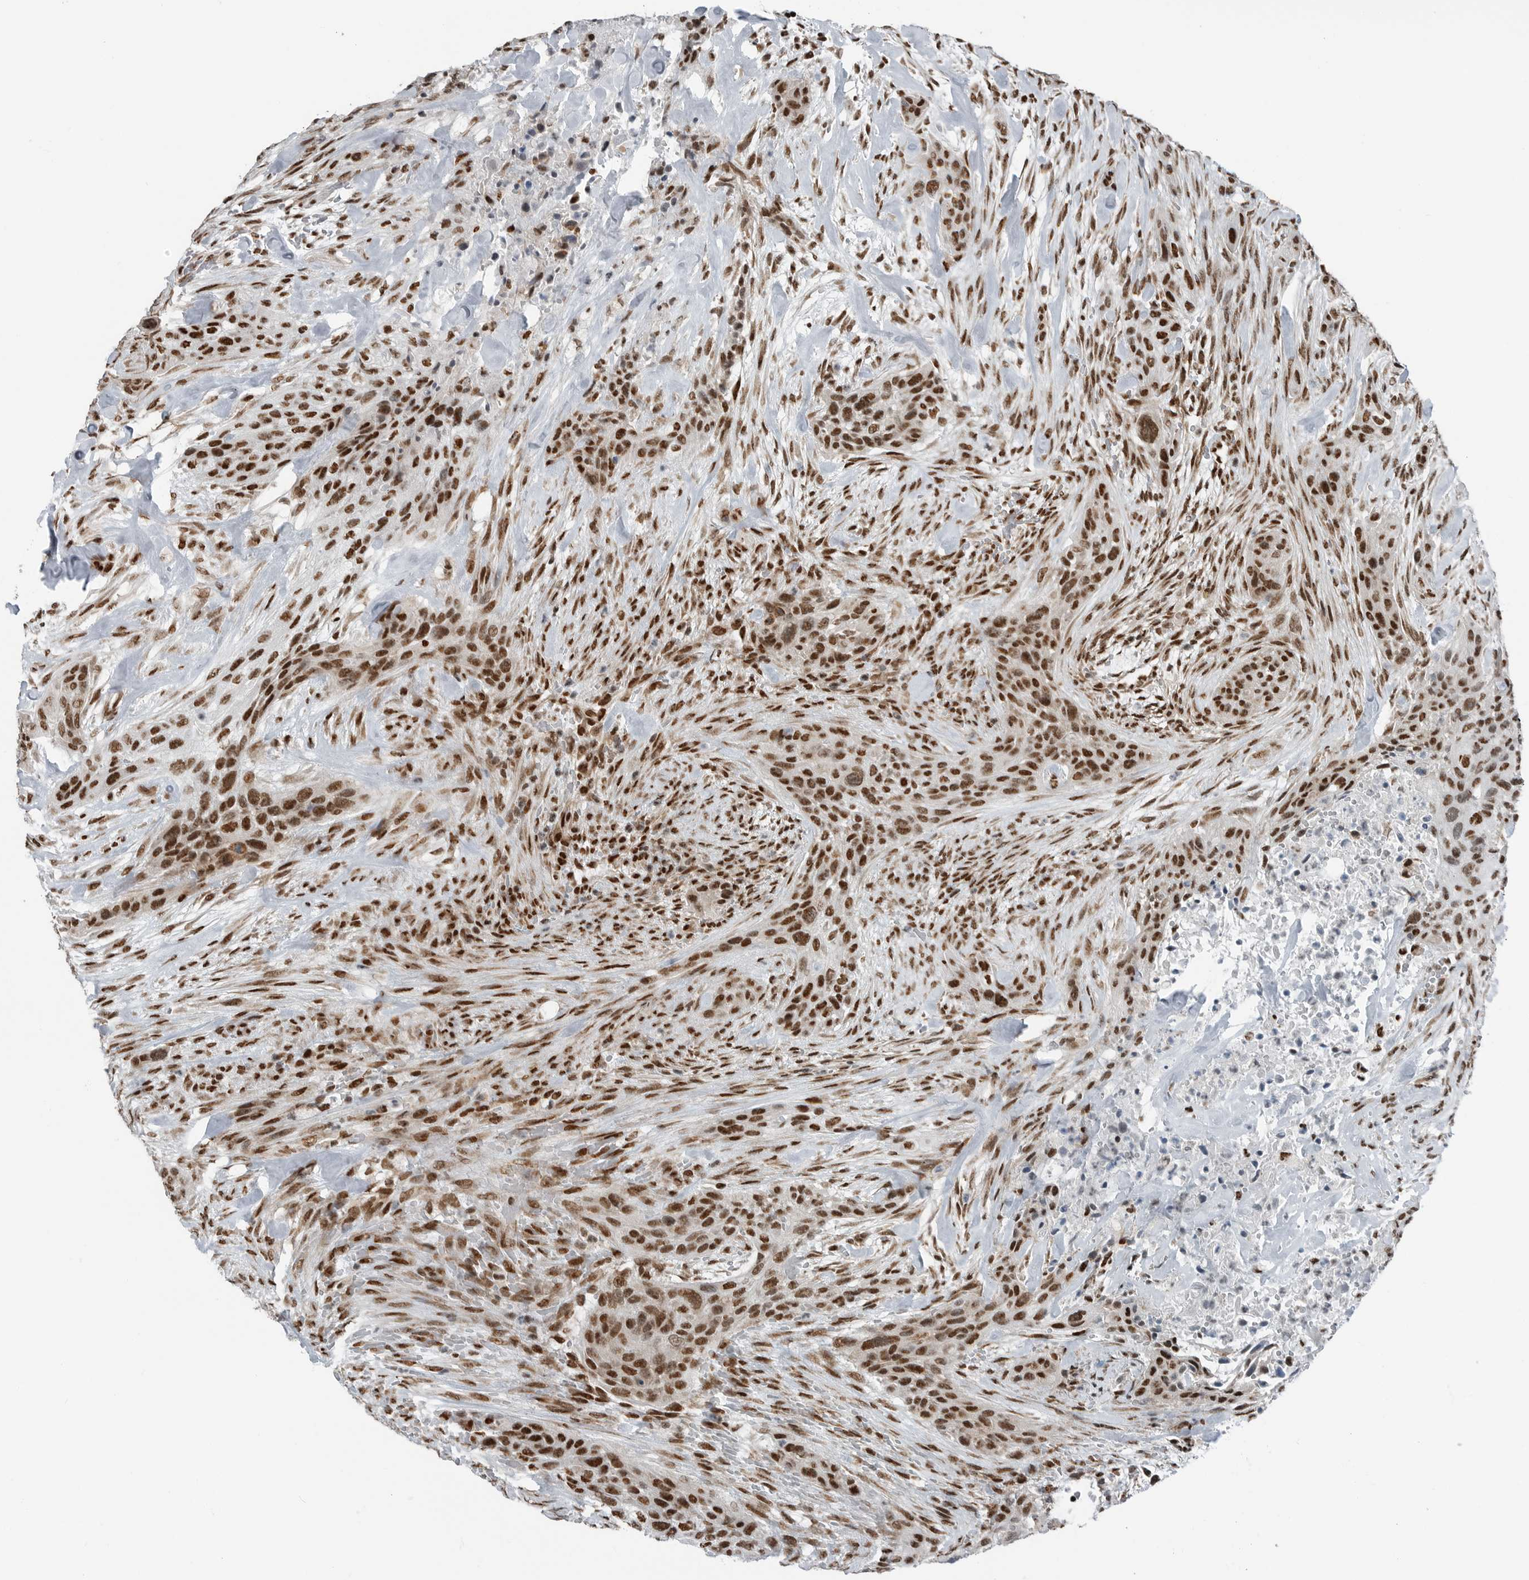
{"staining": {"intensity": "strong", "quantity": ">75%", "location": "nuclear"}, "tissue": "urothelial cancer", "cell_type": "Tumor cells", "image_type": "cancer", "snomed": [{"axis": "morphology", "description": "Urothelial carcinoma, High grade"}, {"axis": "topography", "description": "Urinary bladder"}], "caption": "A photomicrograph of urothelial cancer stained for a protein demonstrates strong nuclear brown staining in tumor cells.", "gene": "BLZF1", "patient": {"sex": "male", "age": 35}}